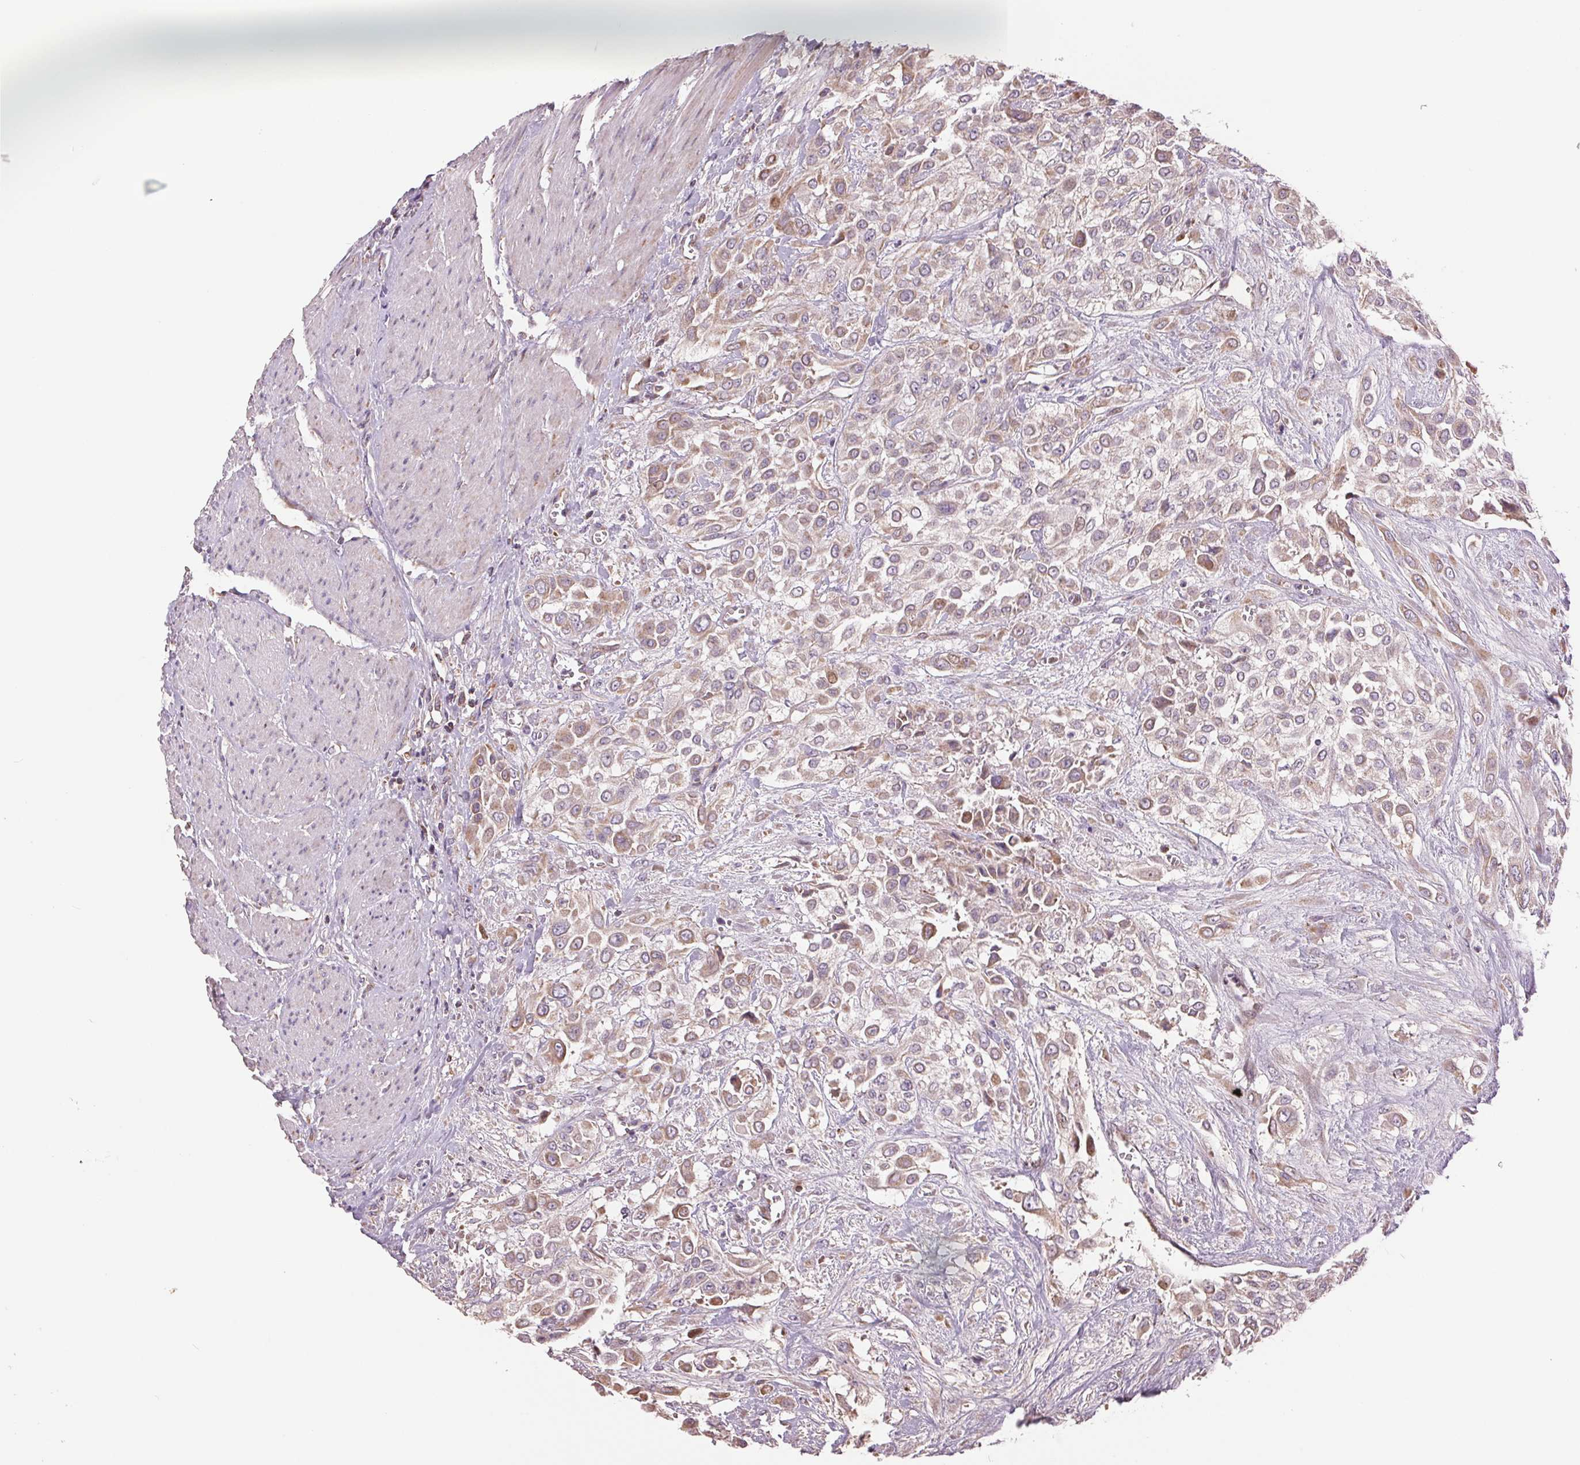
{"staining": {"intensity": "weak", "quantity": ">75%", "location": "cytoplasmic/membranous"}, "tissue": "urothelial cancer", "cell_type": "Tumor cells", "image_type": "cancer", "snomed": [{"axis": "morphology", "description": "Urothelial carcinoma, High grade"}, {"axis": "topography", "description": "Urinary bladder"}], "caption": "Immunohistochemistry (IHC) of urothelial carcinoma (high-grade) displays low levels of weak cytoplasmic/membranous positivity in approximately >75% of tumor cells. Nuclei are stained in blue.", "gene": "DGUOK", "patient": {"sex": "male", "age": 57}}